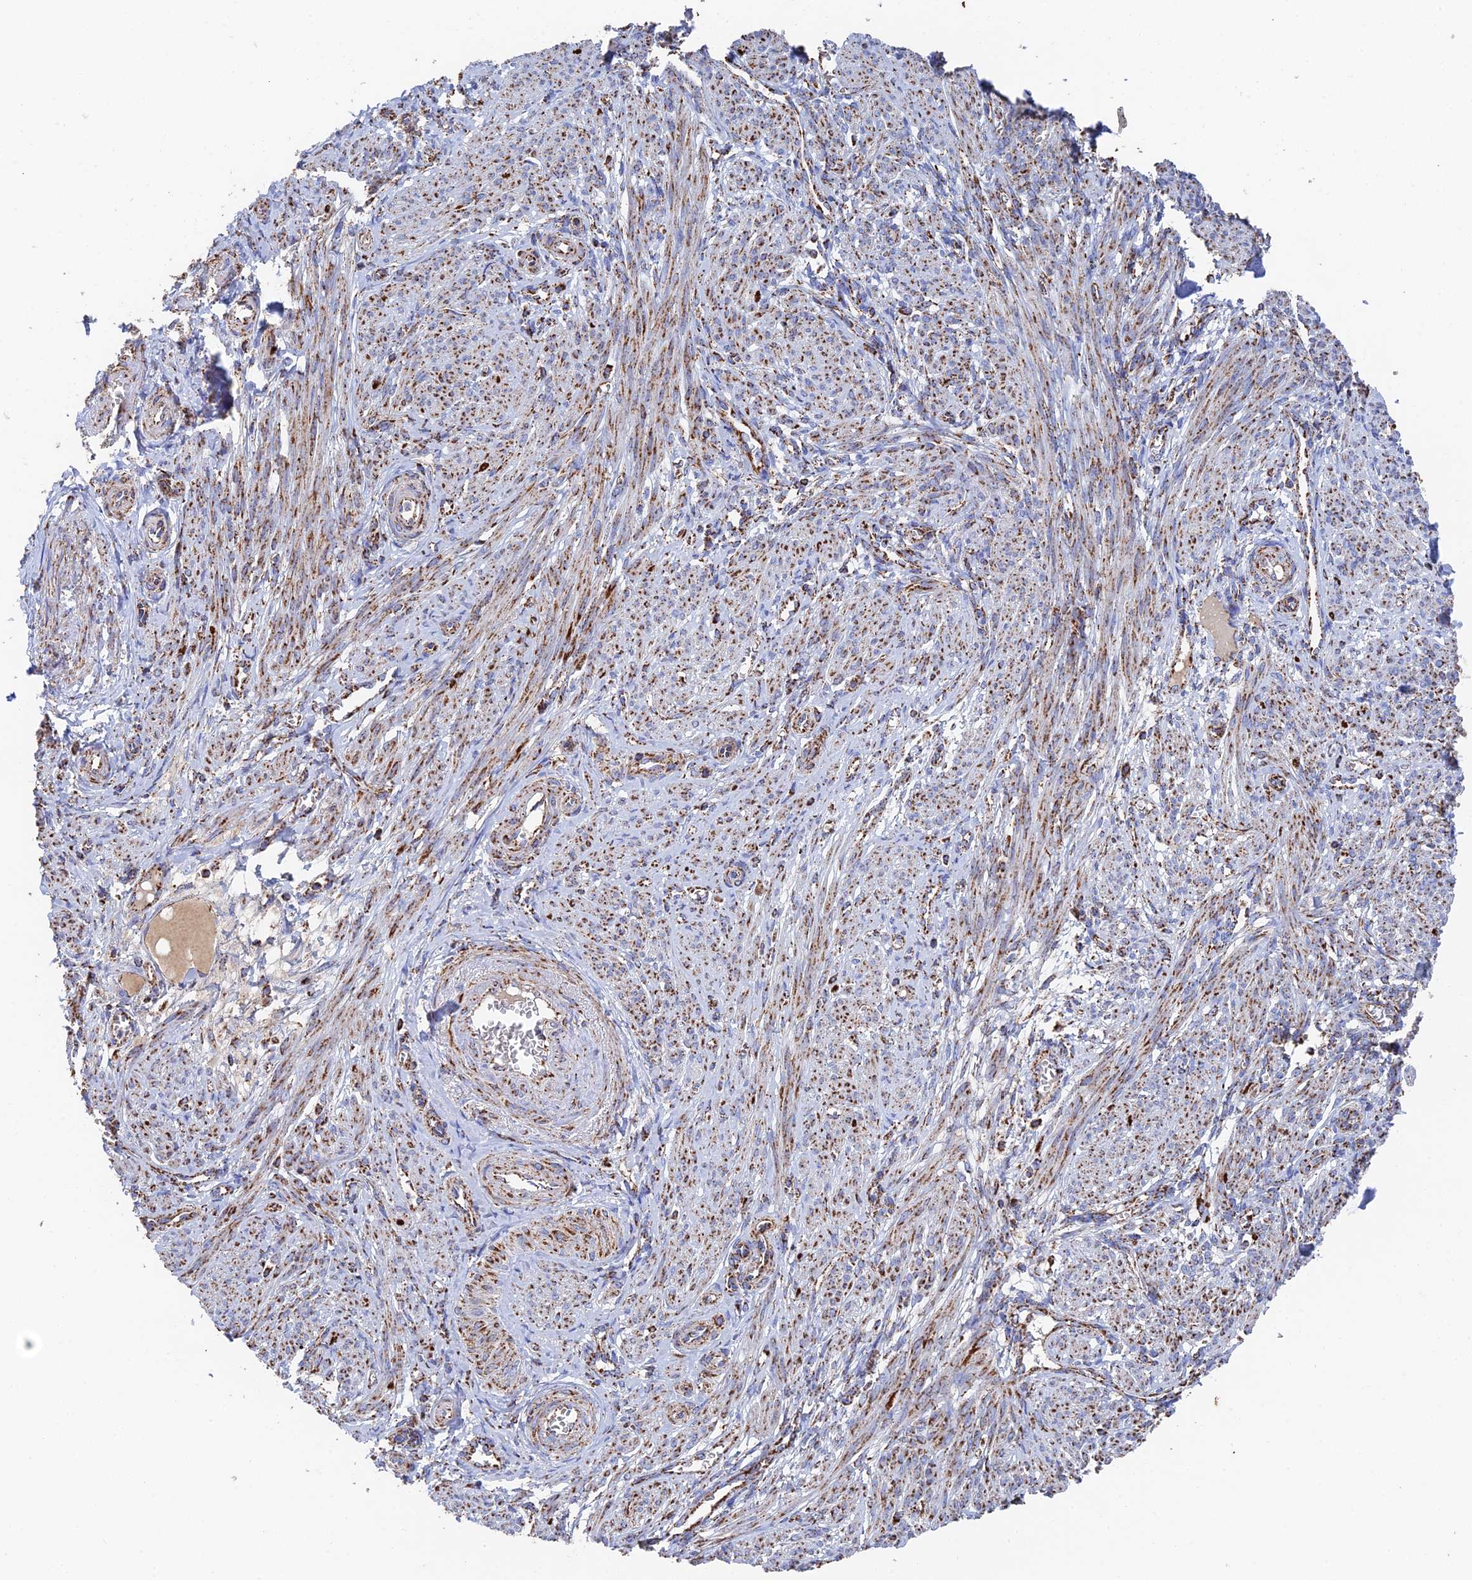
{"staining": {"intensity": "moderate", "quantity": "25%-75%", "location": "cytoplasmic/membranous"}, "tissue": "smooth muscle", "cell_type": "Smooth muscle cells", "image_type": "normal", "snomed": [{"axis": "morphology", "description": "Normal tissue, NOS"}, {"axis": "topography", "description": "Smooth muscle"}], "caption": "Approximately 25%-75% of smooth muscle cells in unremarkable smooth muscle reveal moderate cytoplasmic/membranous protein positivity as visualized by brown immunohistochemical staining.", "gene": "HAUS8", "patient": {"sex": "female", "age": 39}}